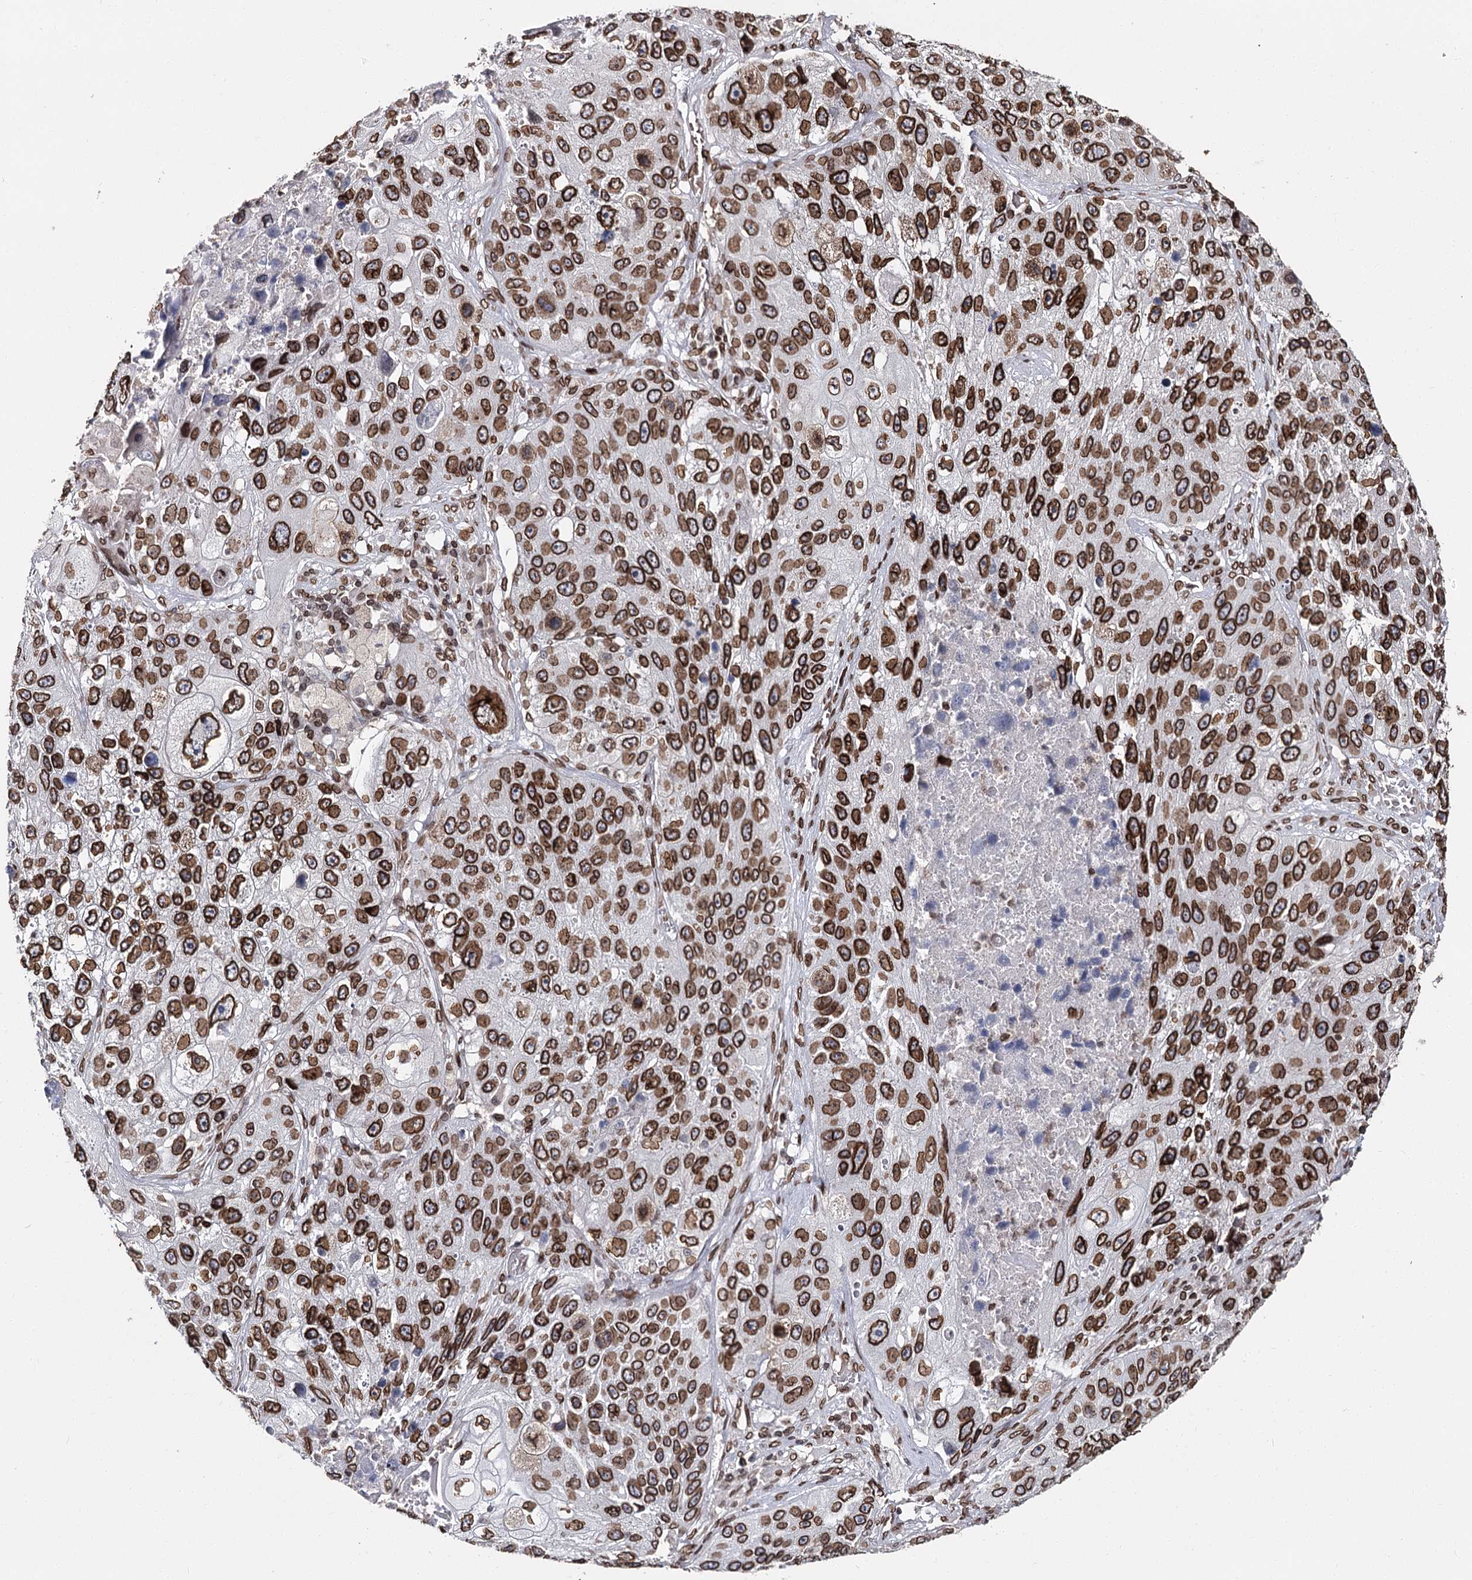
{"staining": {"intensity": "strong", "quantity": ">75%", "location": "cytoplasmic/membranous,nuclear"}, "tissue": "lung cancer", "cell_type": "Tumor cells", "image_type": "cancer", "snomed": [{"axis": "morphology", "description": "Squamous cell carcinoma, NOS"}, {"axis": "topography", "description": "Lung"}], "caption": "Strong cytoplasmic/membranous and nuclear expression is appreciated in about >75% of tumor cells in squamous cell carcinoma (lung).", "gene": "KIAA0930", "patient": {"sex": "male", "age": 61}}